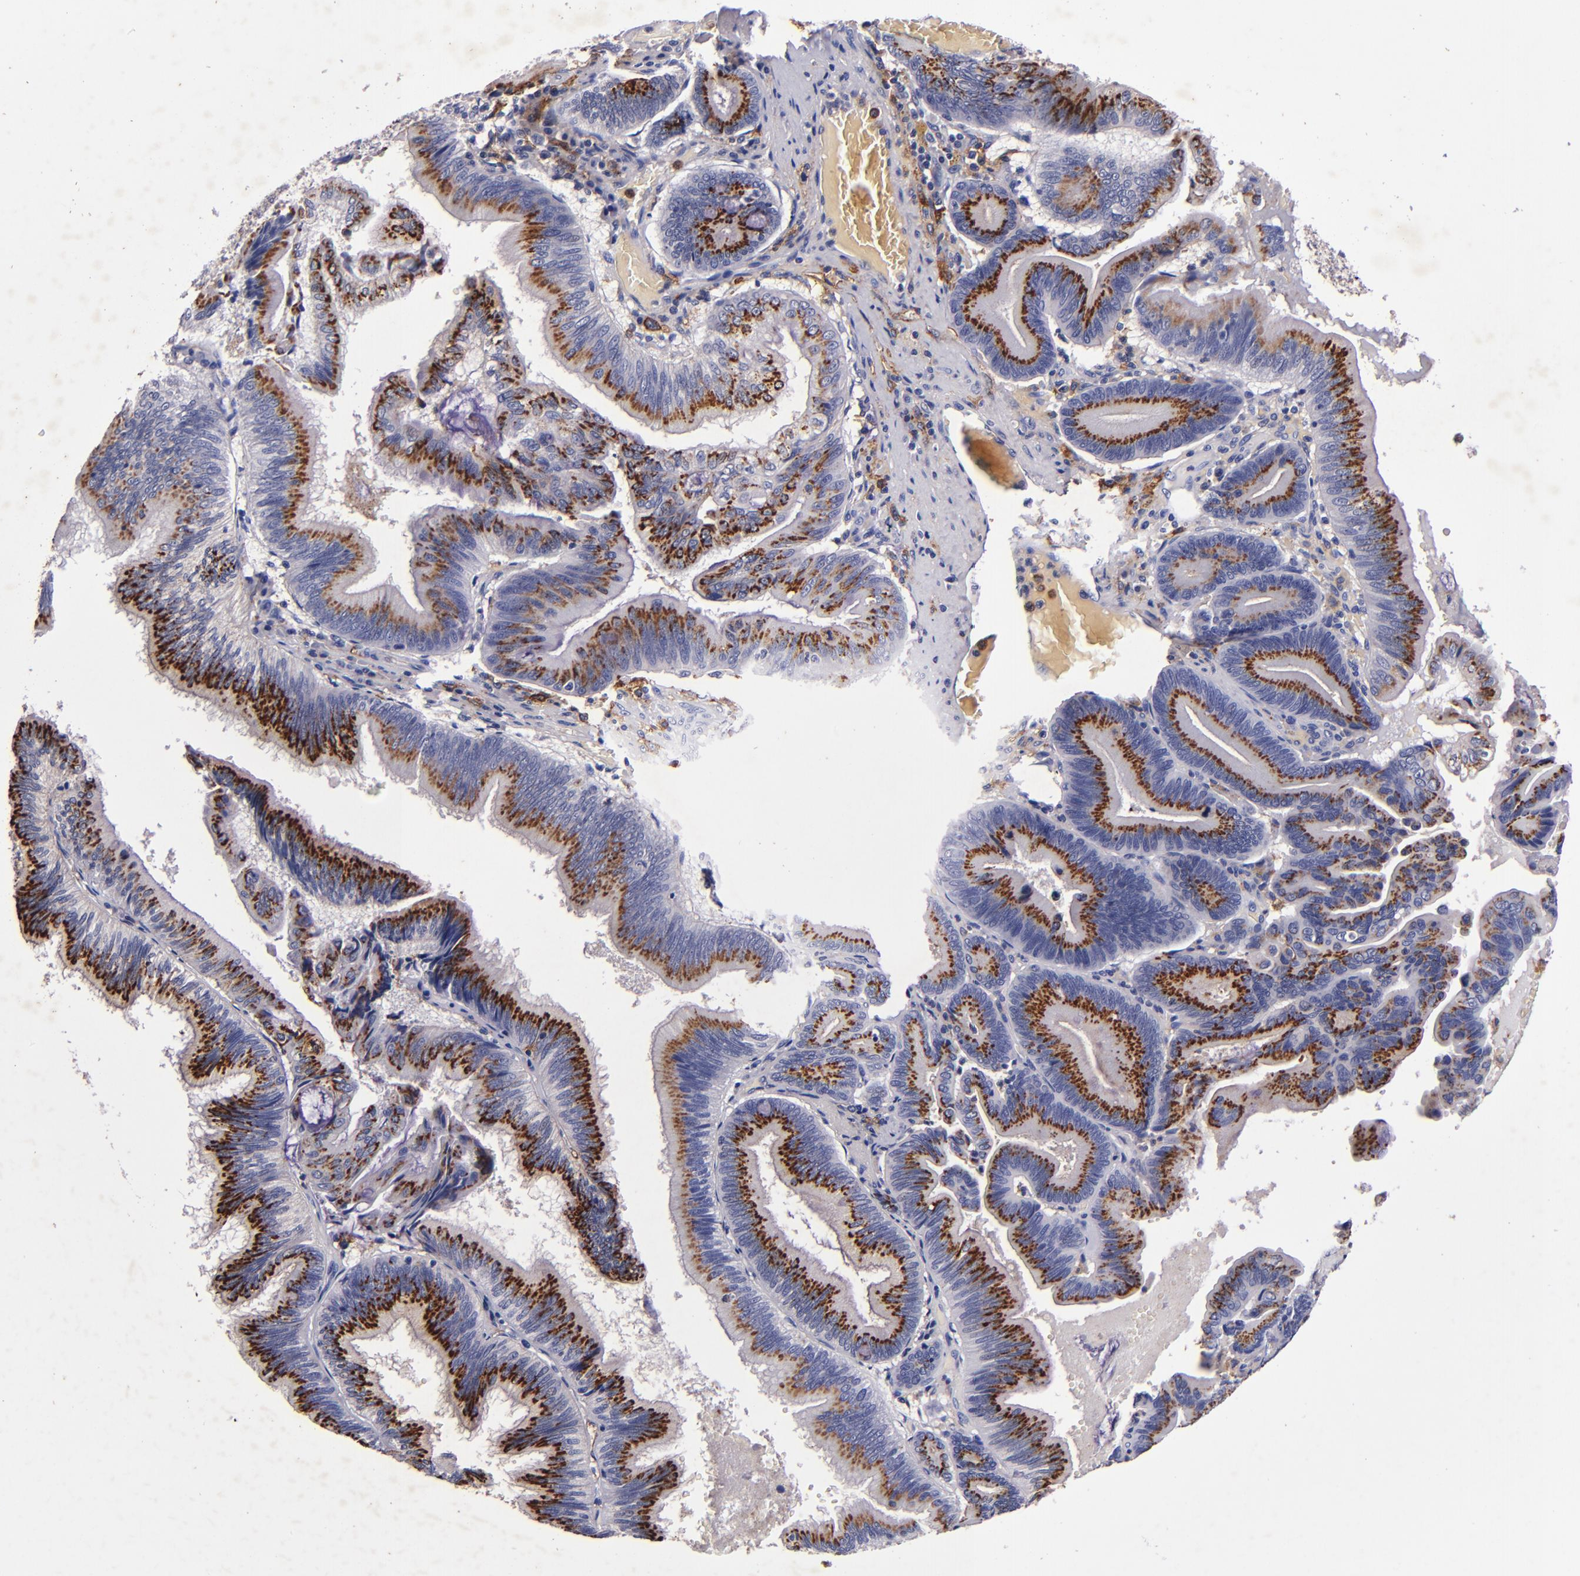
{"staining": {"intensity": "strong", "quantity": ">75%", "location": "cytoplasmic/membranous"}, "tissue": "pancreatic cancer", "cell_type": "Tumor cells", "image_type": "cancer", "snomed": [{"axis": "morphology", "description": "Adenocarcinoma, NOS"}, {"axis": "topography", "description": "Pancreas"}], "caption": "Immunohistochemistry (DAB (3,3'-diaminobenzidine)) staining of pancreatic cancer (adenocarcinoma) shows strong cytoplasmic/membranous protein positivity in approximately >75% of tumor cells. (DAB (3,3'-diaminobenzidine) IHC with brightfield microscopy, high magnification).", "gene": "SIRPA", "patient": {"sex": "male", "age": 82}}